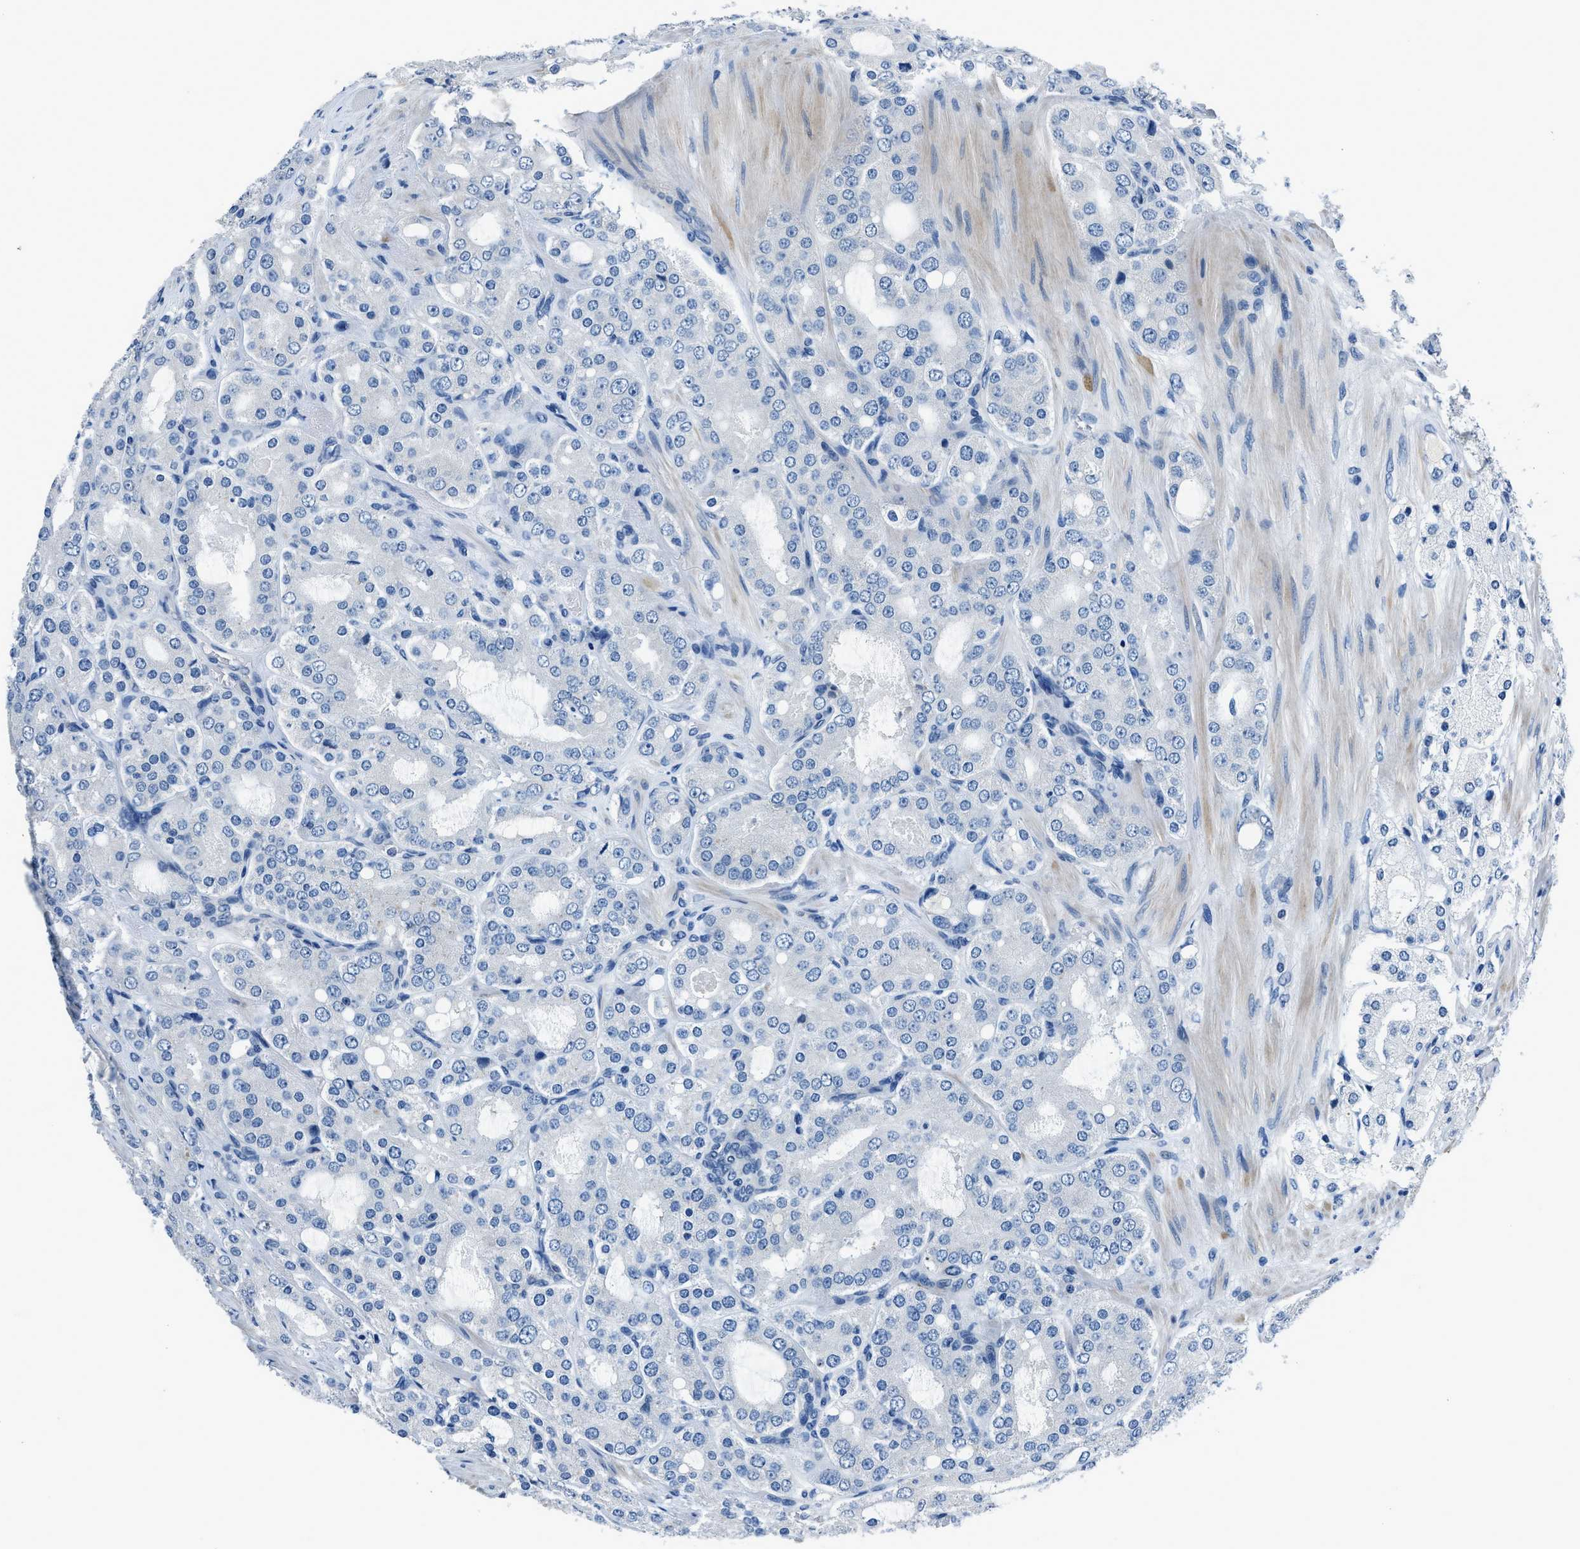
{"staining": {"intensity": "negative", "quantity": "none", "location": "none"}, "tissue": "prostate cancer", "cell_type": "Tumor cells", "image_type": "cancer", "snomed": [{"axis": "morphology", "description": "Adenocarcinoma, High grade"}, {"axis": "topography", "description": "Prostate"}], "caption": "IHC of adenocarcinoma (high-grade) (prostate) exhibits no staining in tumor cells.", "gene": "GJA3", "patient": {"sex": "male", "age": 65}}